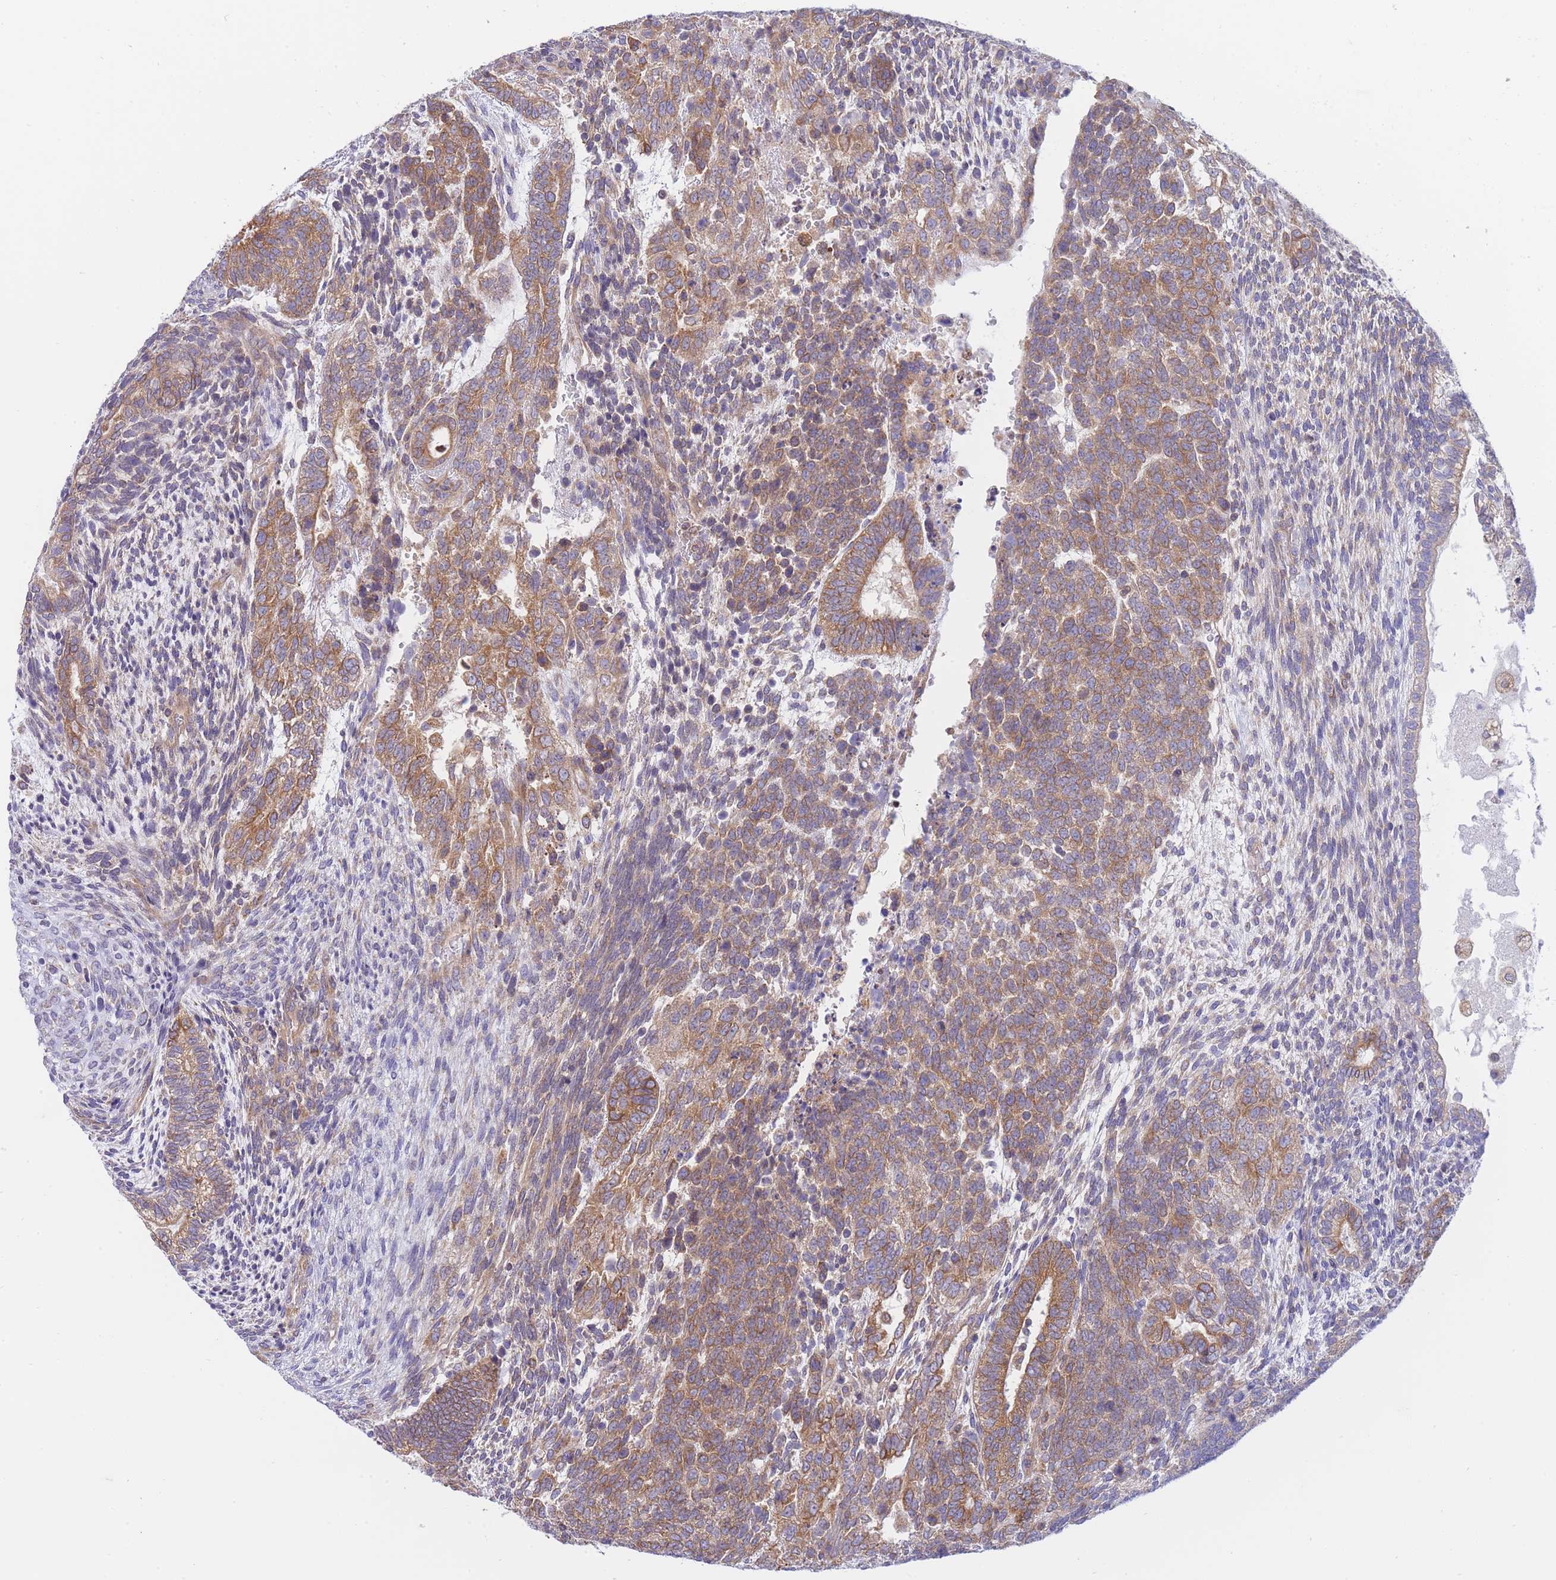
{"staining": {"intensity": "moderate", "quantity": ">75%", "location": "cytoplasmic/membranous"}, "tissue": "testis cancer", "cell_type": "Tumor cells", "image_type": "cancer", "snomed": [{"axis": "morphology", "description": "Carcinoma, Embryonal, NOS"}, {"axis": "topography", "description": "Testis"}], "caption": "A medium amount of moderate cytoplasmic/membranous staining is present in about >75% of tumor cells in testis embryonal carcinoma tissue.", "gene": "SH2B2", "patient": {"sex": "male", "age": 23}}